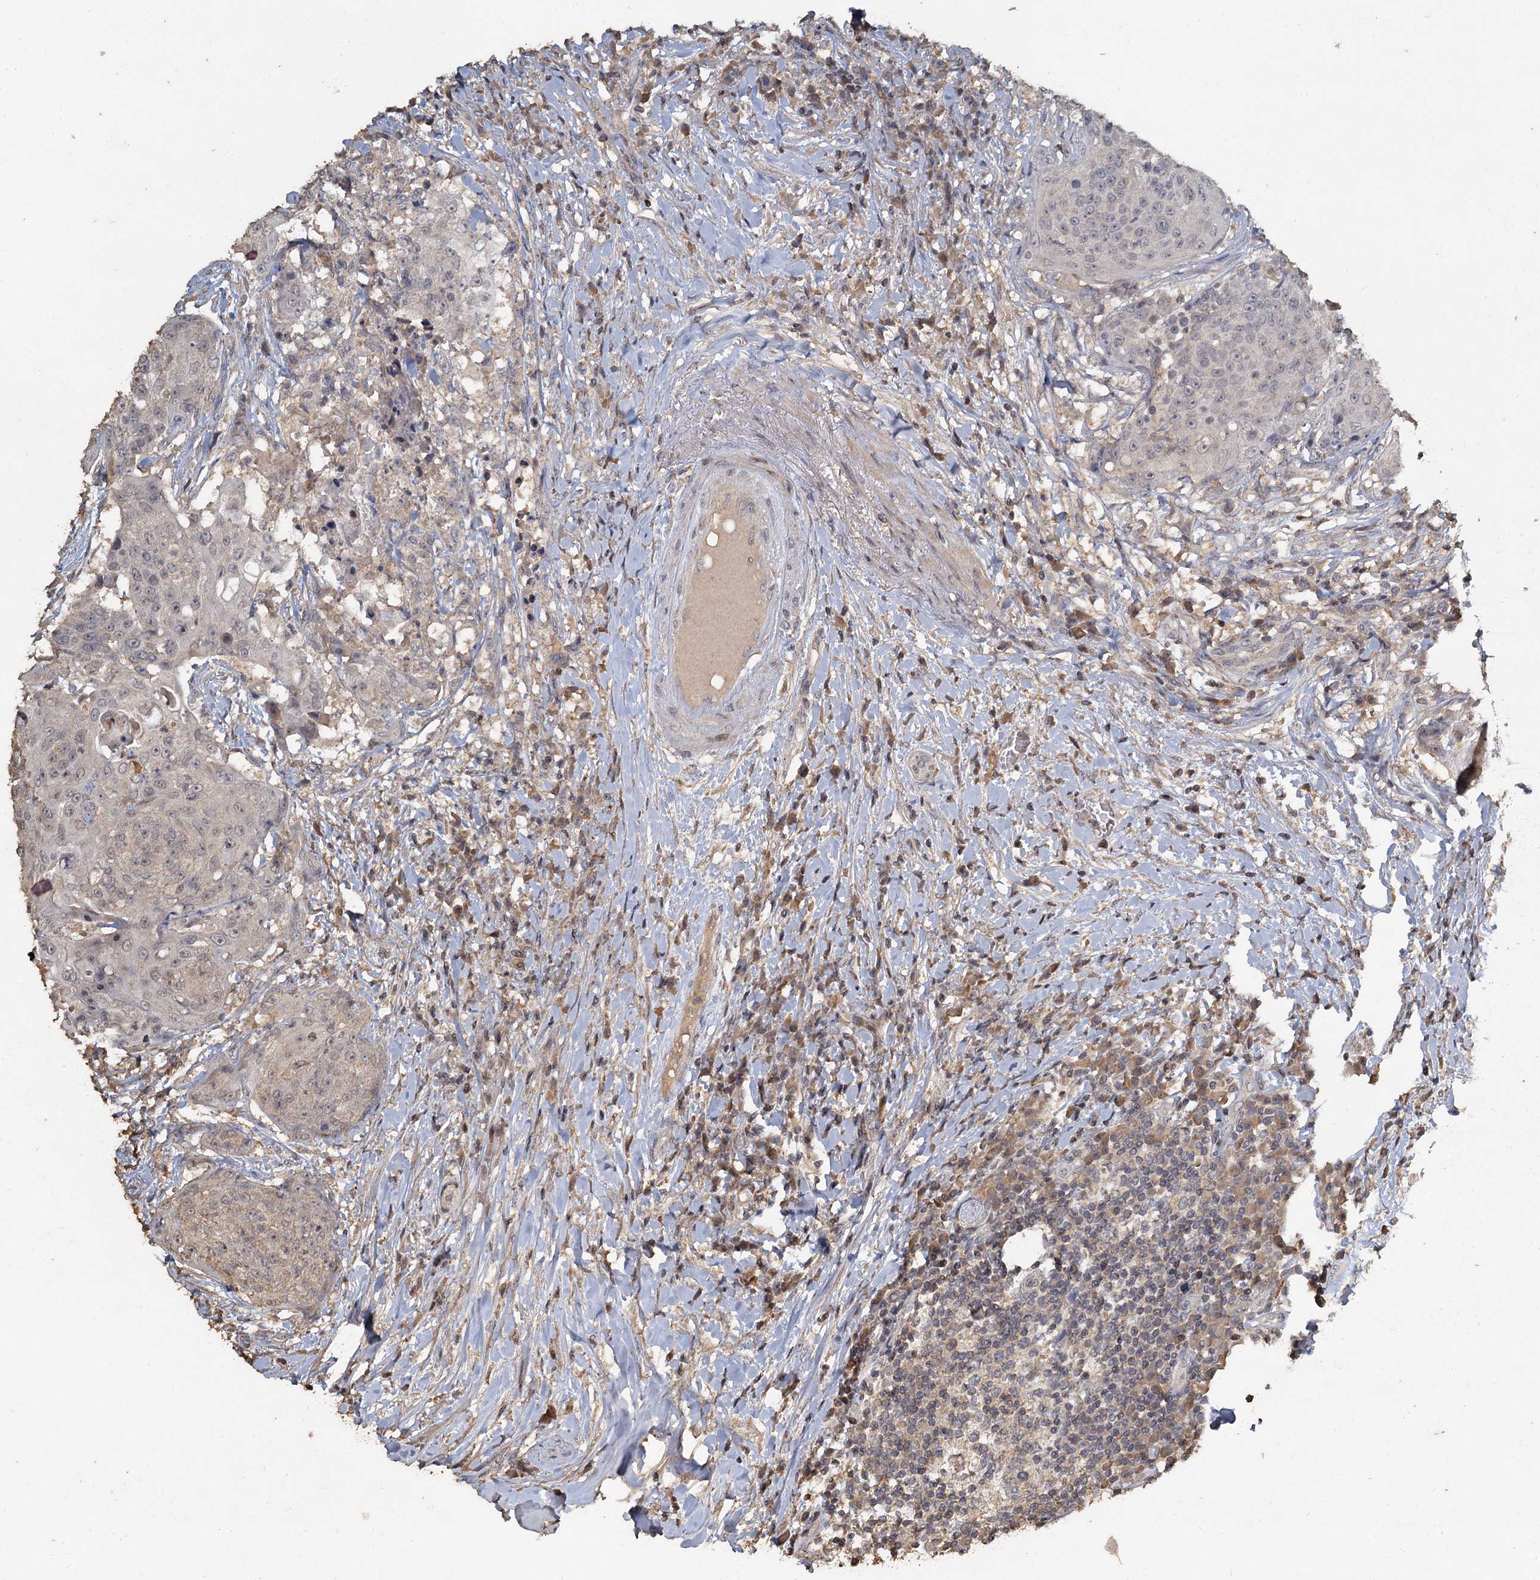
{"staining": {"intensity": "negative", "quantity": "none", "location": "none"}, "tissue": "urothelial cancer", "cell_type": "Tumor cells", "image_type": "cancer", "snomed": [{"axis": "morphology", "description": "Urothelial carcinoma, High grade"}, {"axis": "topography", "description": "Urinary bladder"}], "caption": "This is an immunohistochemistry photomicrograph of urothelial cancer. There is no staining in tumor cells.", "gene": "CCDC61", "patient": {"sex": "female", "age": 63}}